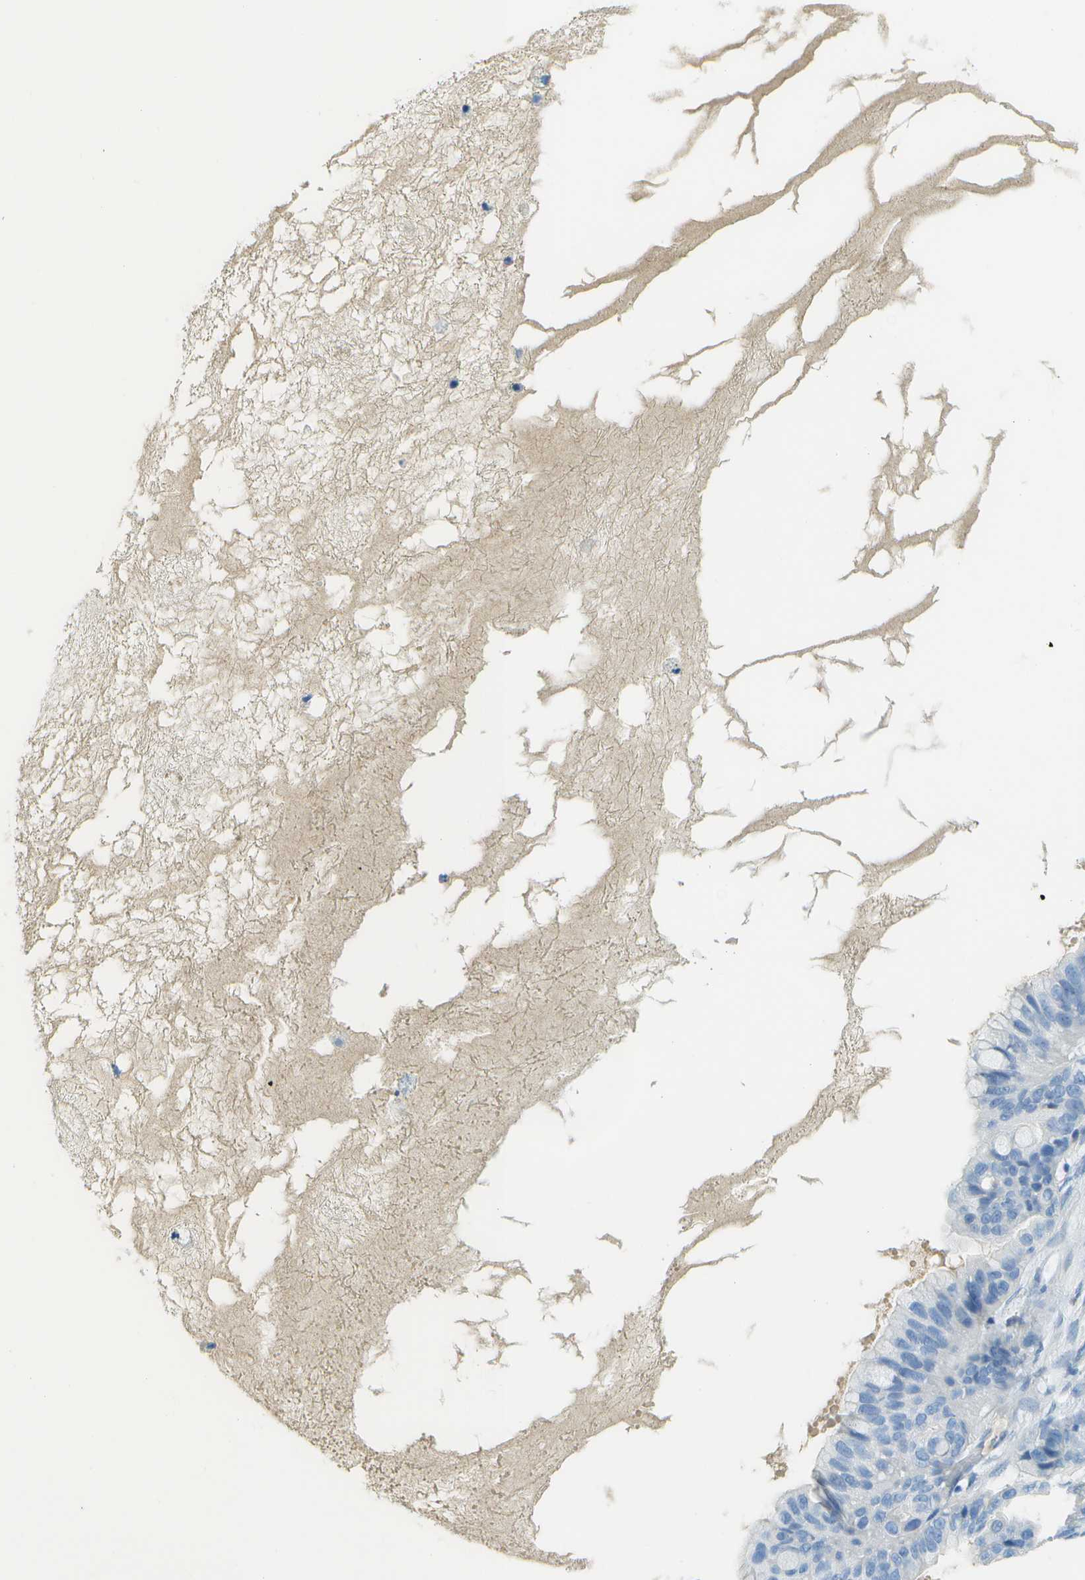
{"staining": {"intensity": "negative", "quantity": "none", "location": "none"}, "tissue": "ovarian cancer", "cell_type": "Tumor cells", "image_type": "cancer", "snomed": [{"axis": "morphology", "description": "Cystadenocarcinoma, mucinous, NOS"}, {"axis": "topography", "description": "Ovary"}], "caption": "This image is of ovarian mucinous cystadenocarcinoma stained with immunohistochemistry to label a protein in brown with the nuclei are counter-stained blue. There is no staining in tumor cells.", "gene": "C1S", "patient": {"sex": "female", "age": 80}}